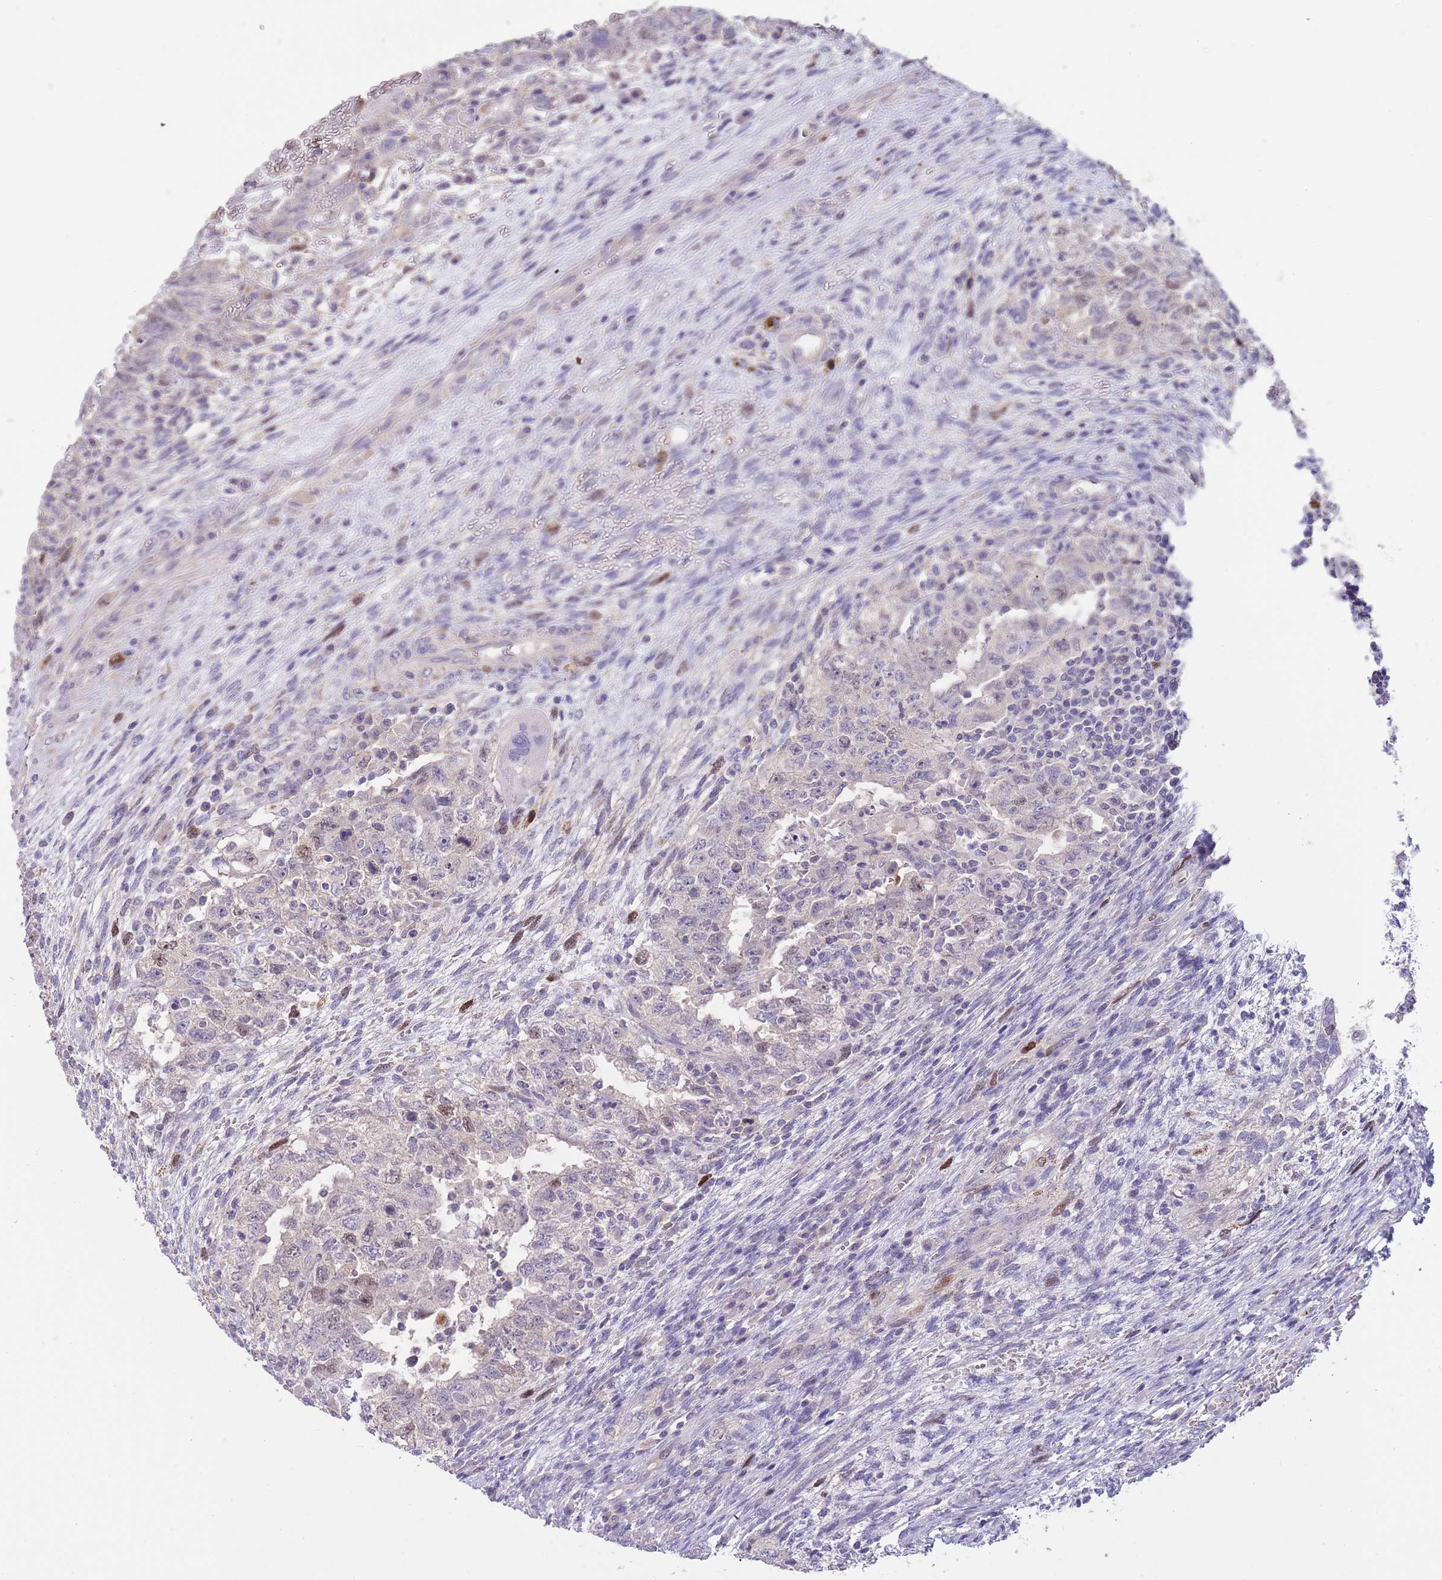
{"staining": {"intensity": "moderate", "quantity": "<25%", "location": "nuclear"}, "tissue": "testis cancer", "cell_type": "Tumor cells", "image_type": "cancer", "snomed": [{"axis": "morphology", "description": "Carcinoma, Embryonal, NOS"}, {"axis": "topography", "description": "Testis"}], "caption": "IHC of testis cancer displays low levels of moderate nuclear staining in approximately <25% of tumor cells.", "gene": "PIMREG", "patient": {"sex": "male", "age": 26}}